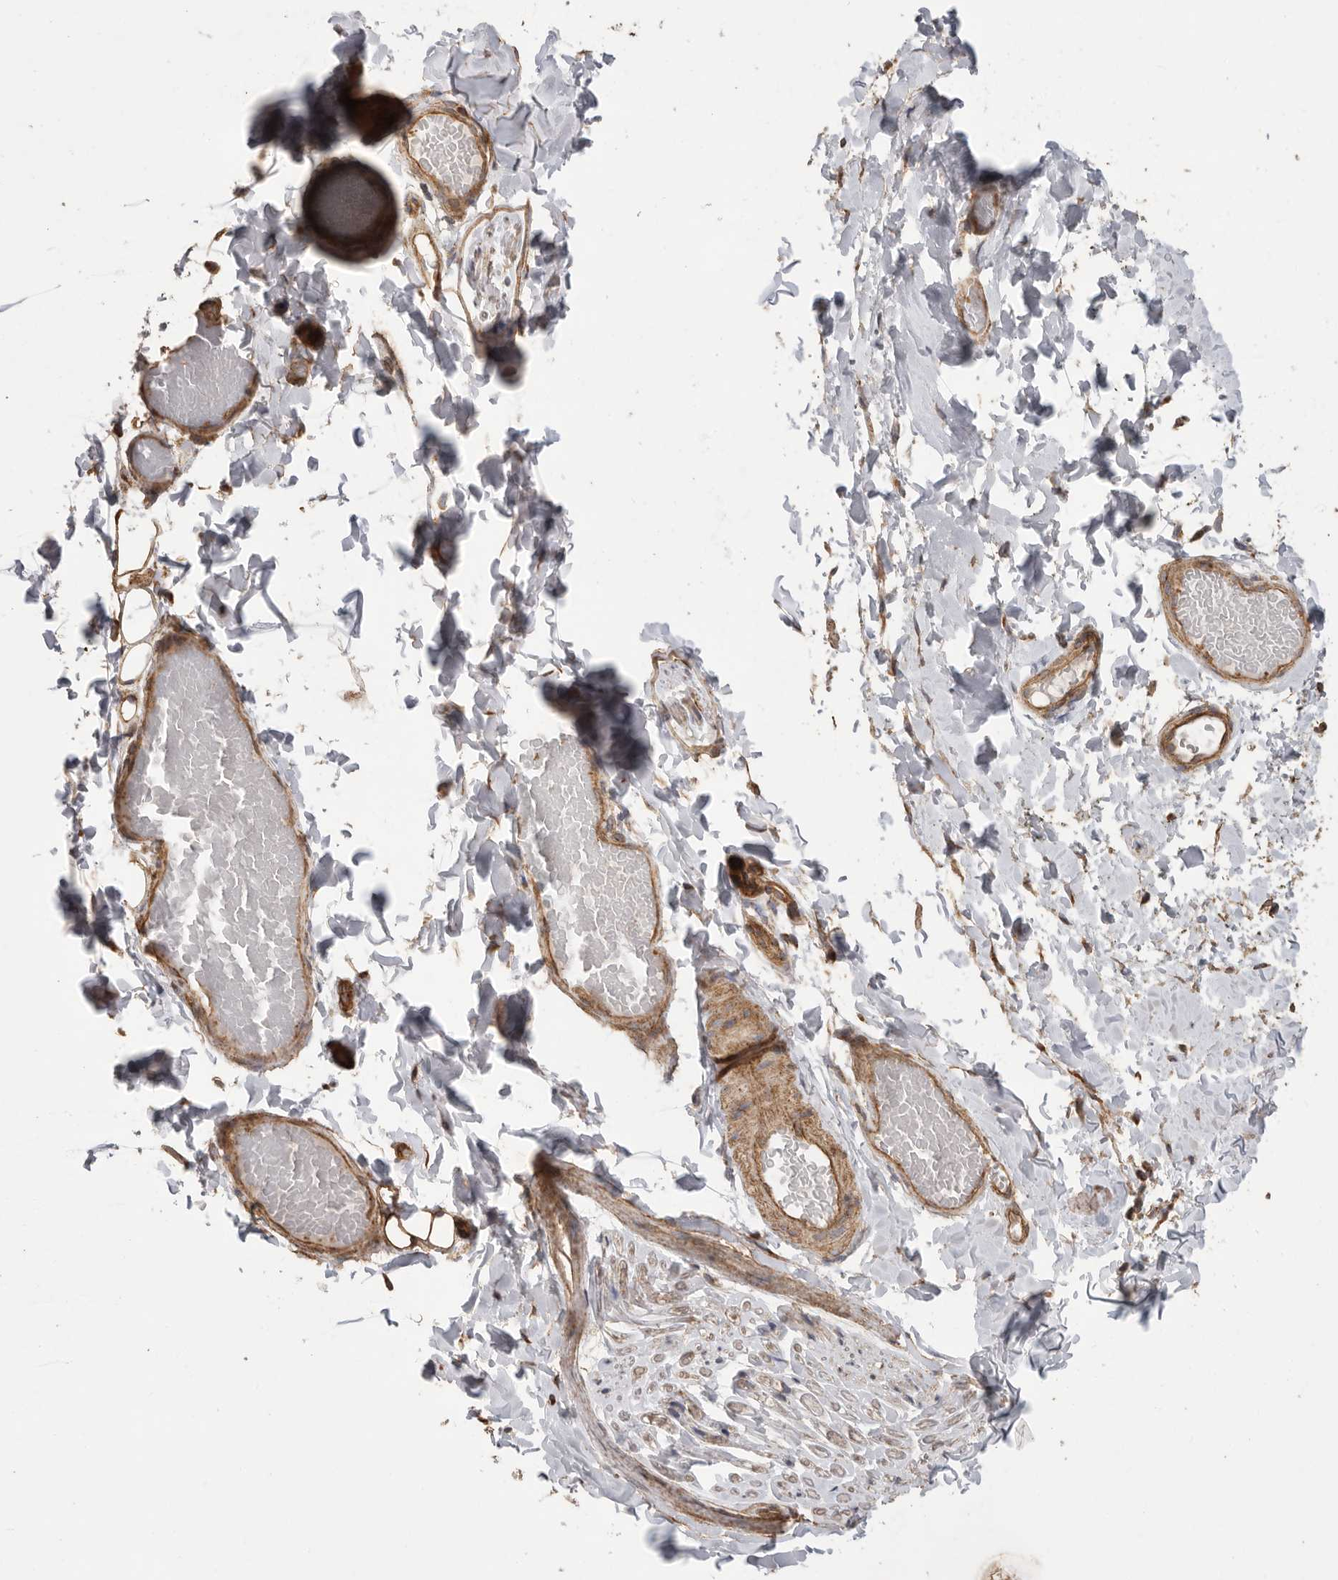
{"staining": {"intensity": "strong", "quantity": ">75%", "location": "cytoplasmic/membranous"}, "tissue": "adipose tissue", "cell_type": "Adipocytes", "image_type": "normal", "snomed": [{"axis": "morphology", "description": "Normal tissue, NOS"}, {"axis": "topography", "description": "Adipose tissue"}, {"axis": "topography", "description": "Vascular tissue"}, {"axis": "topography", "description": "Peripheral nerve tissue"}], "caption": "Approximately >75% of adipocytes in benign adipose tissue show strong cytoplasmic/membranous protein staining as visualized by brown immunohistochemical staining.", "gene": "PODXL2", "patient": {"sex": "male", "age": 25}}